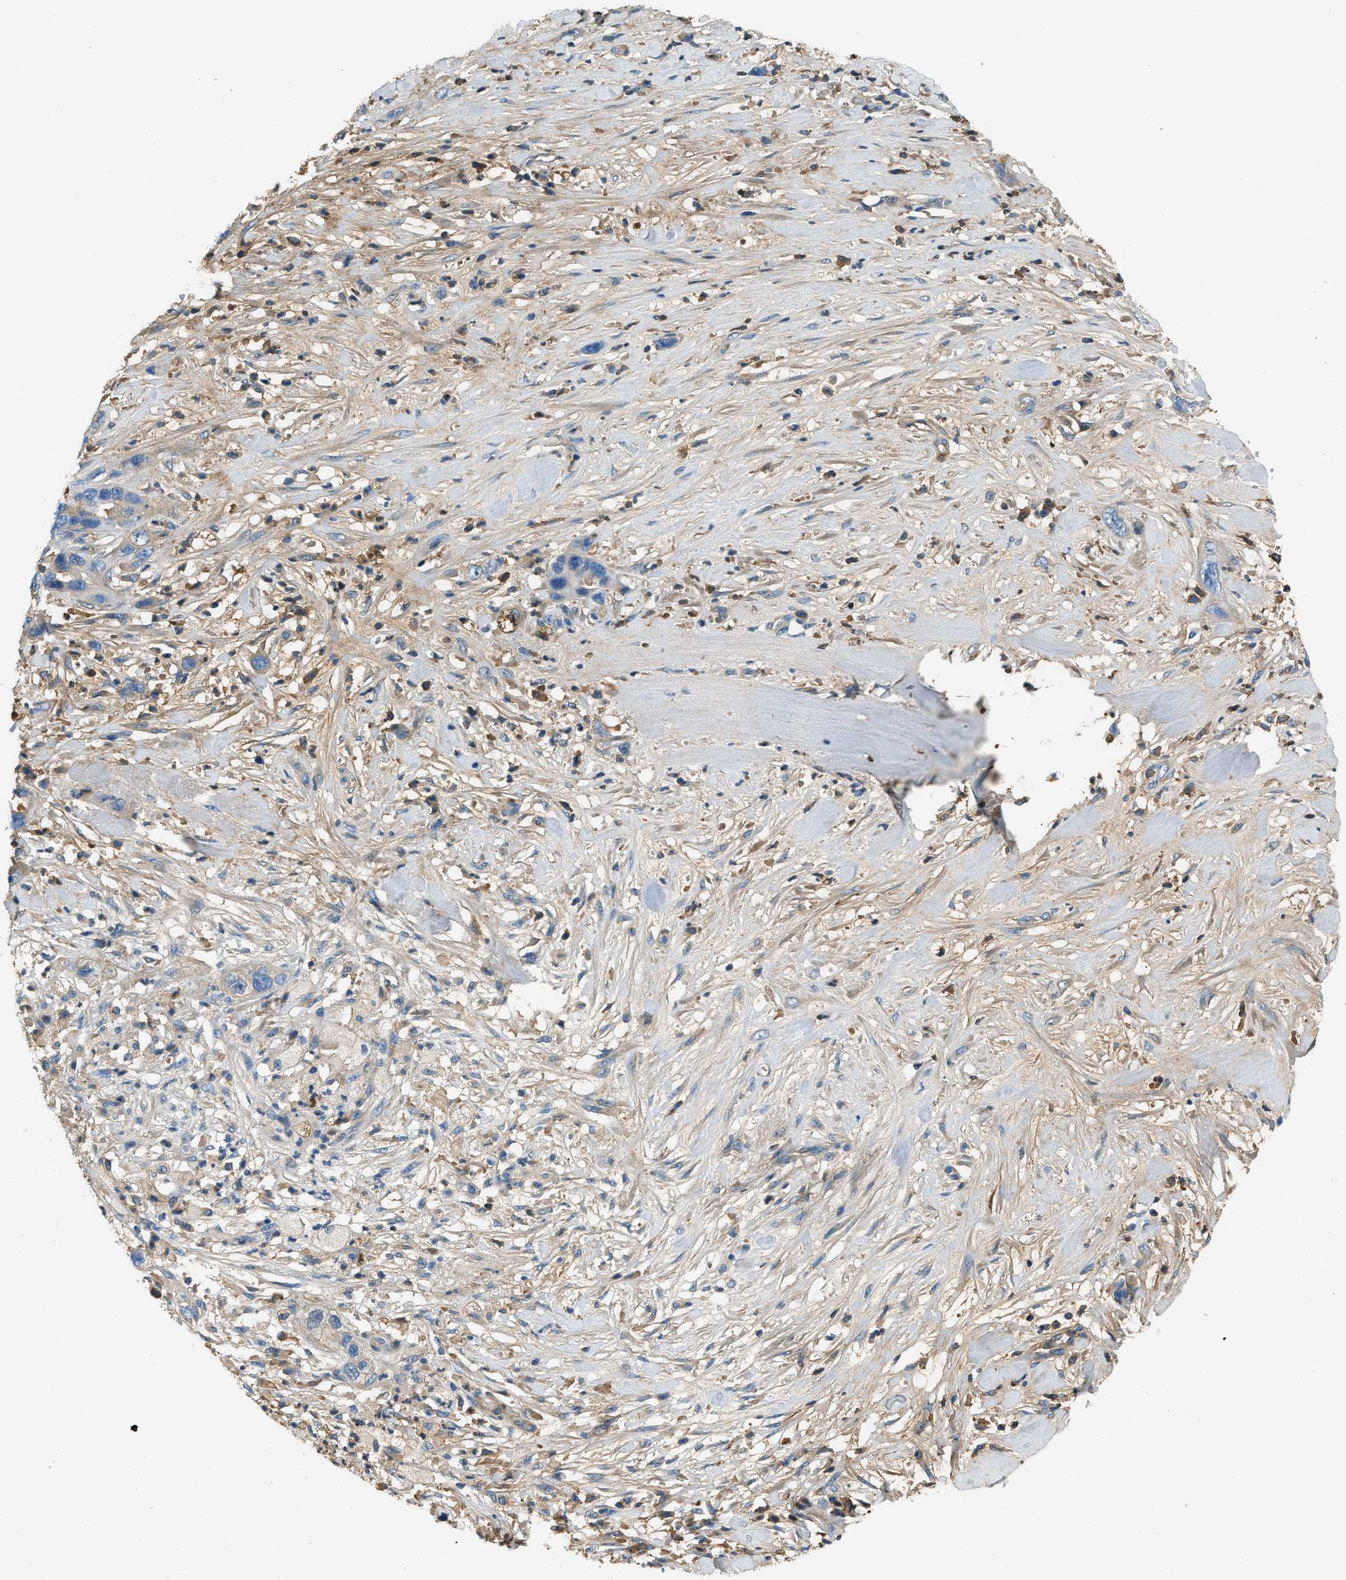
{"staining": {"intensity": "negative", "quantity": "none", "location": "none"}, "tissue": "pancreatic cancer", "cell_type": "Tumor cells", "image_type": "cancer", "snomed": [{"axis": "morphology", "description": "Adenocarcinoma, NOS"}, {"axis": "topography", "description": "Pancreas"}], "caption": "This is an IHC histopathology image of pancreatic cancer. There is no positivity in tumor cells.", "gene": "STC1", "patient": {"sex": "female", "age": 71}}